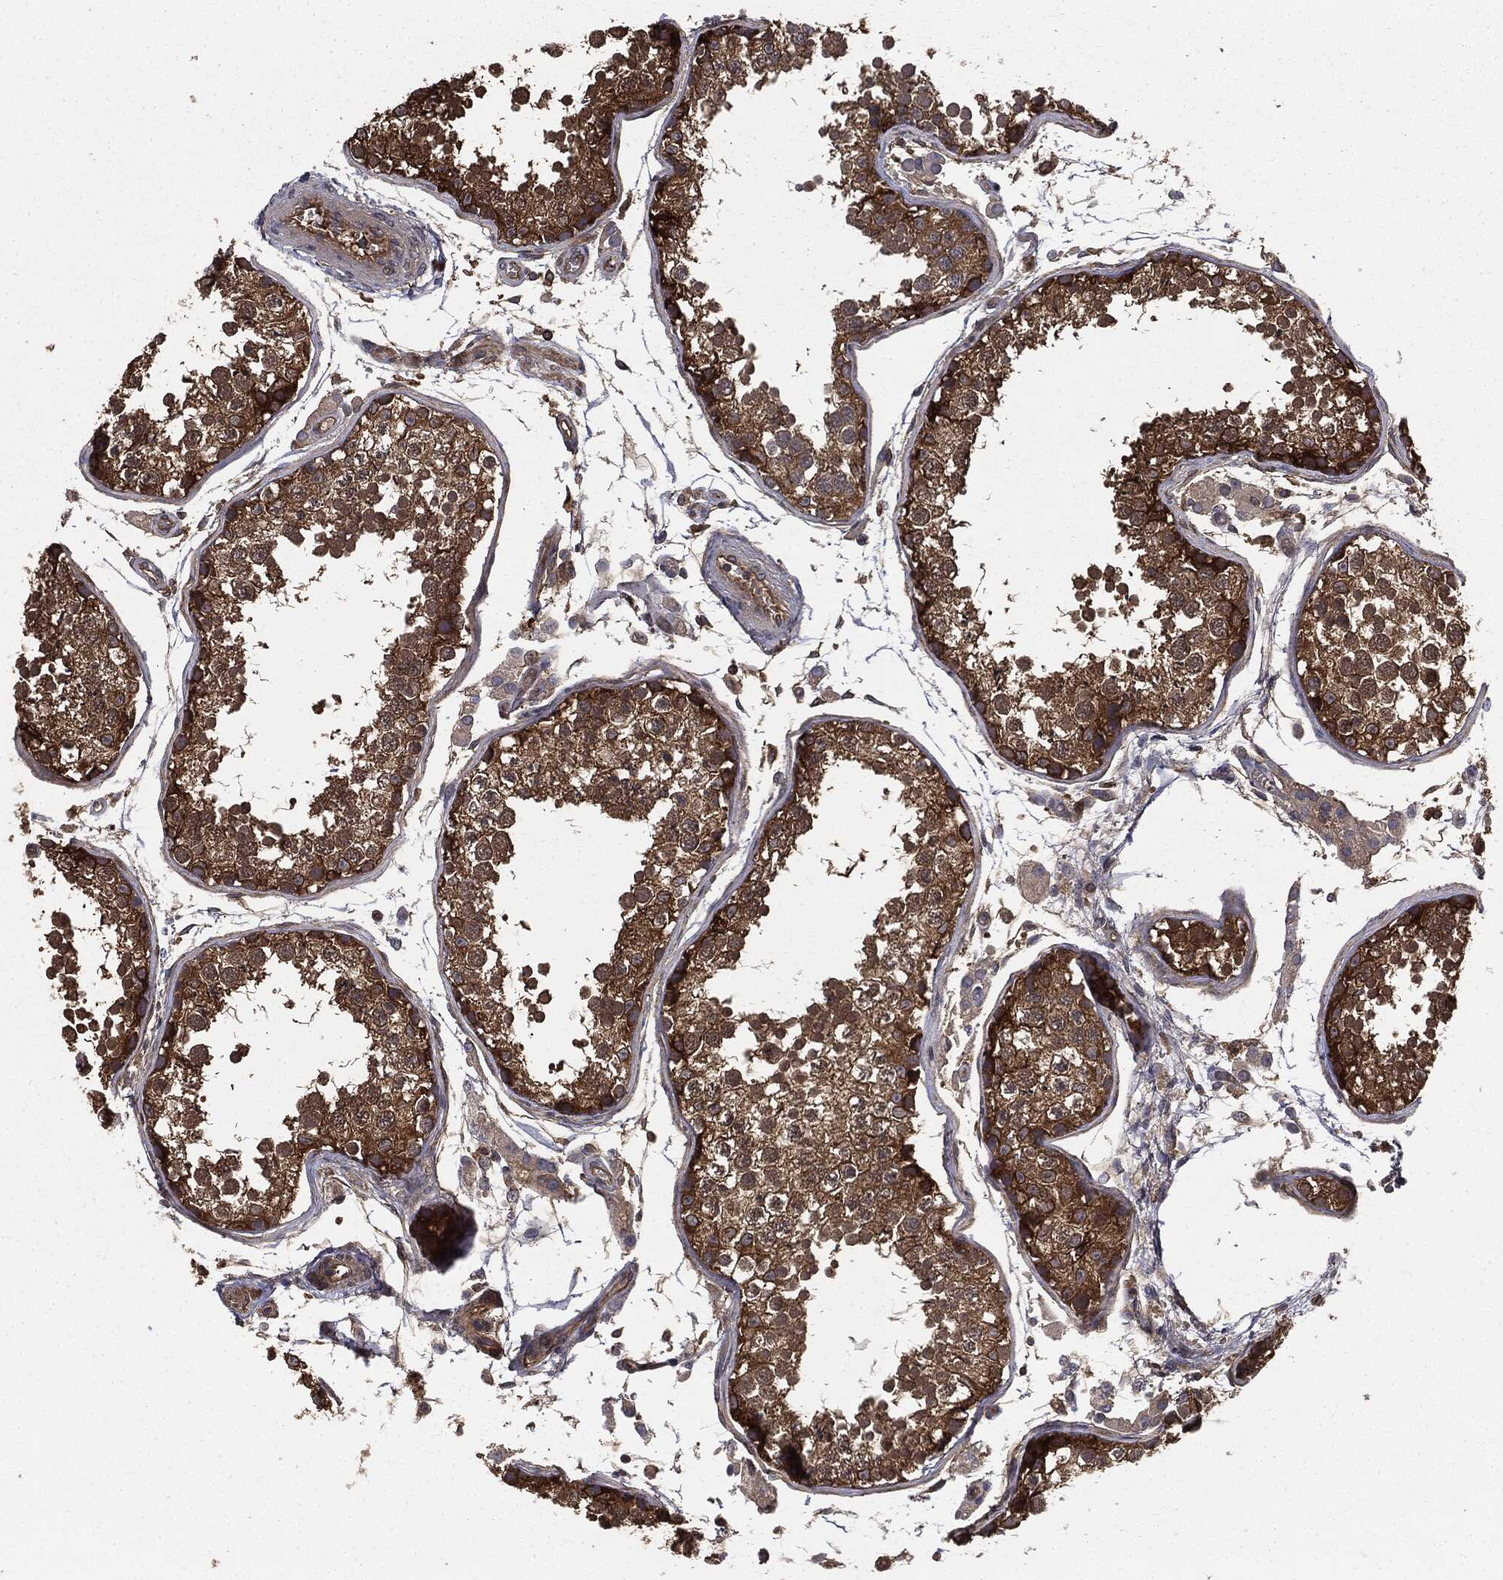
{"staining": {"intensity": "strong", "quantity": ">75%", "location": "cytoplasmic/membranous"}, "tissue": "testis", "cell_type": "Cells in seminiferous ducts", "image_type": "normal", "snomed": [{"axis": "morphology", "description": "Normal tissue, NOS"}, {"axis": "topography", "description": "Testis"}], "caption": "Testis stained with DAB (3,3'-diaminobenzidine) IHC exhibits high levels of strong cytoplasmic/membranous positivity in about >75% of cells in seminiferous ducts.", "gene": "GNB5", "patient": {"sex": "male", "age": 29}}